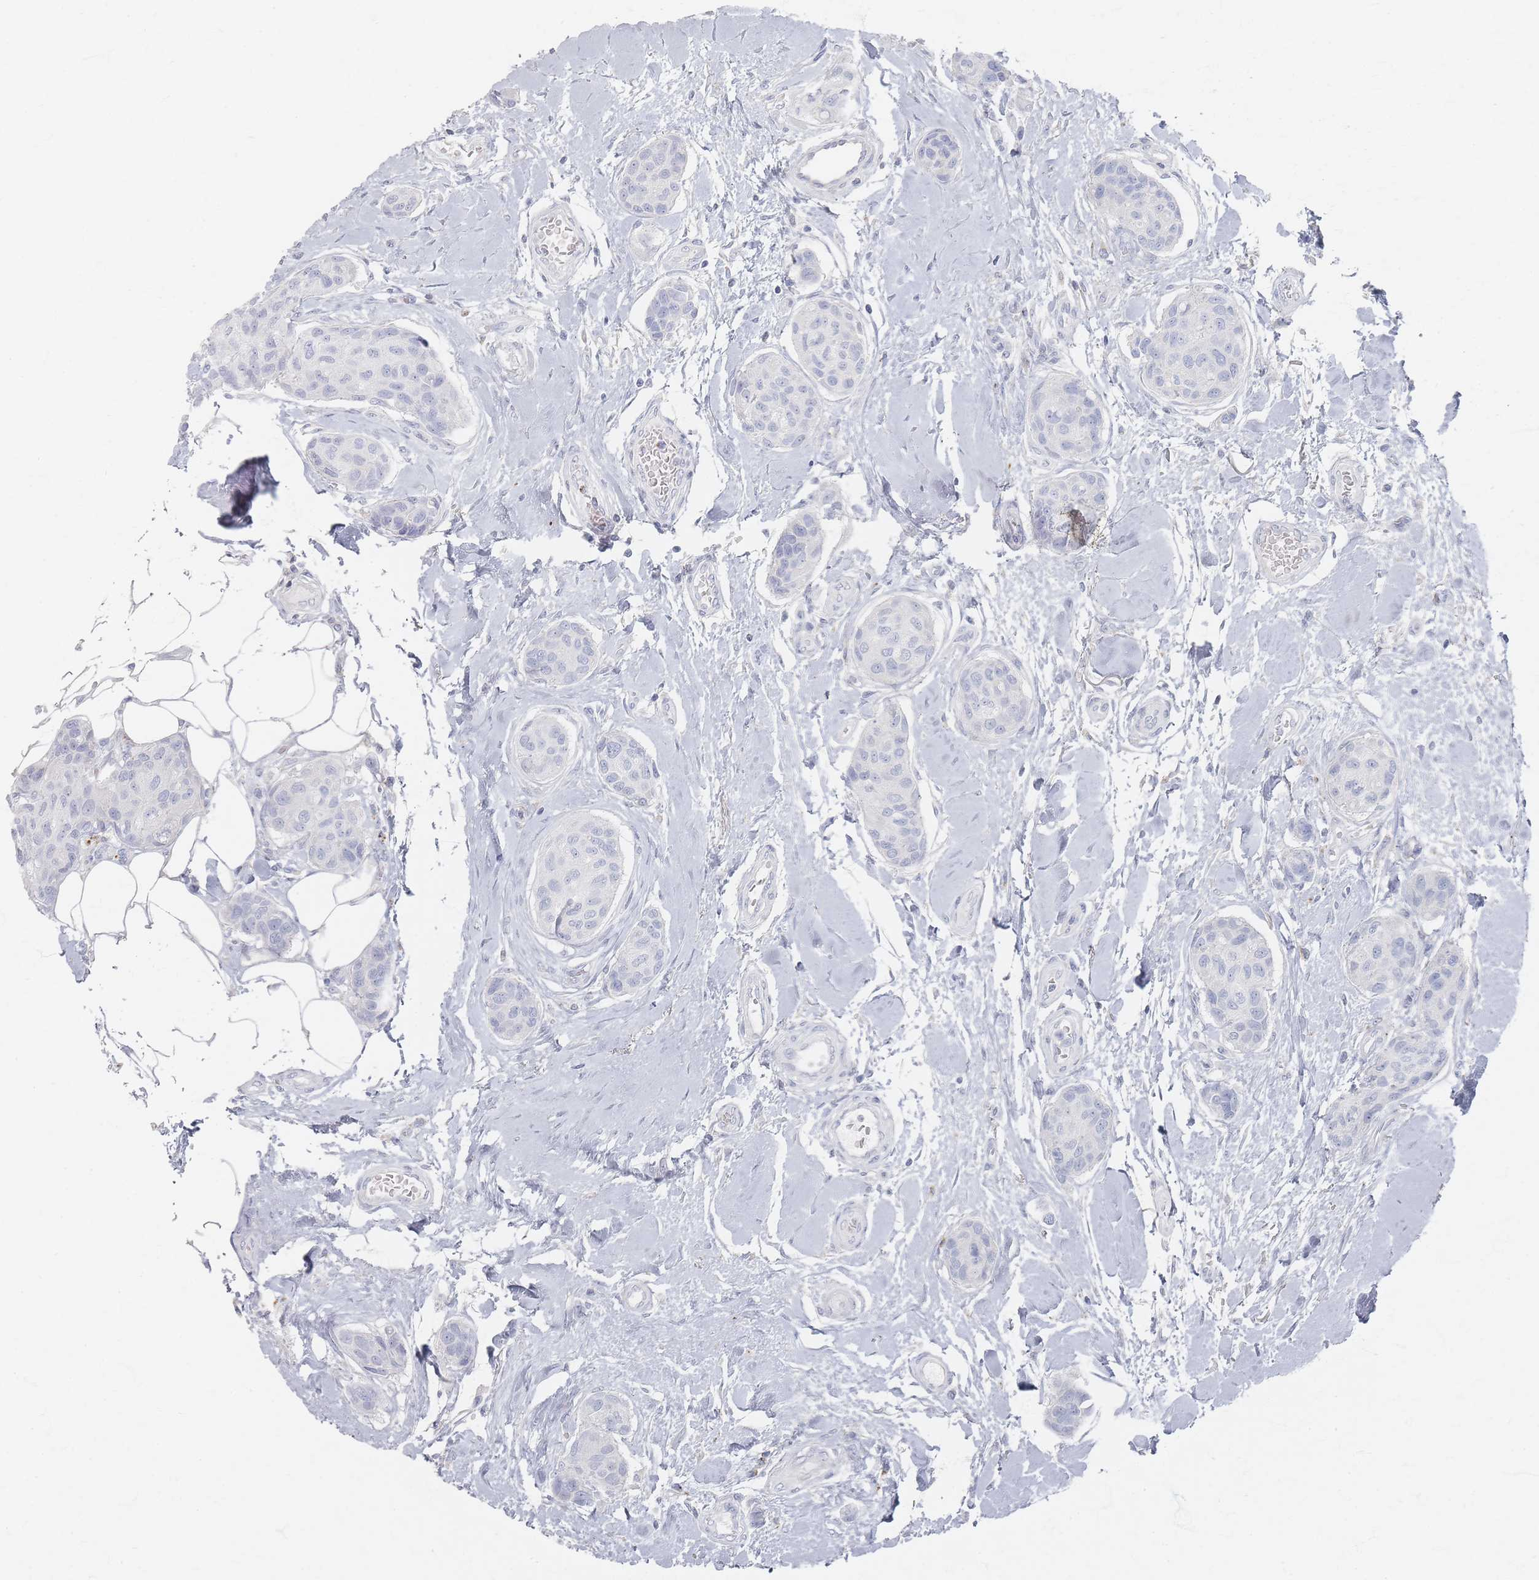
{"staining": {"intensity": "negative", "quantity": "none", "location": "none"}, "tissue": "breast cancer", "cell_type": "Tumor cells", "image_type": "cancer", "snomed": [{"axis": "morphology", "description": "Duct carcinoma"}, {"axis": "topography", "description": "Breast"}, {"axis": "topography", "description": "Lymph node"}], "caption": "An immunohistochemistry histopathology image of breast cancer (invasive ductal carcinoma) is shown. There is no staining in tumor cells of breast cancer (invasive ductal carcinoma). Brightfield microscopy of immunohistochemistry (IHC) stained with DAB (brown) and hematoxylin (blue), captured at high magnification.", "gene": "SLC2A11", "patient": {"sex": "female", "age": 80}}